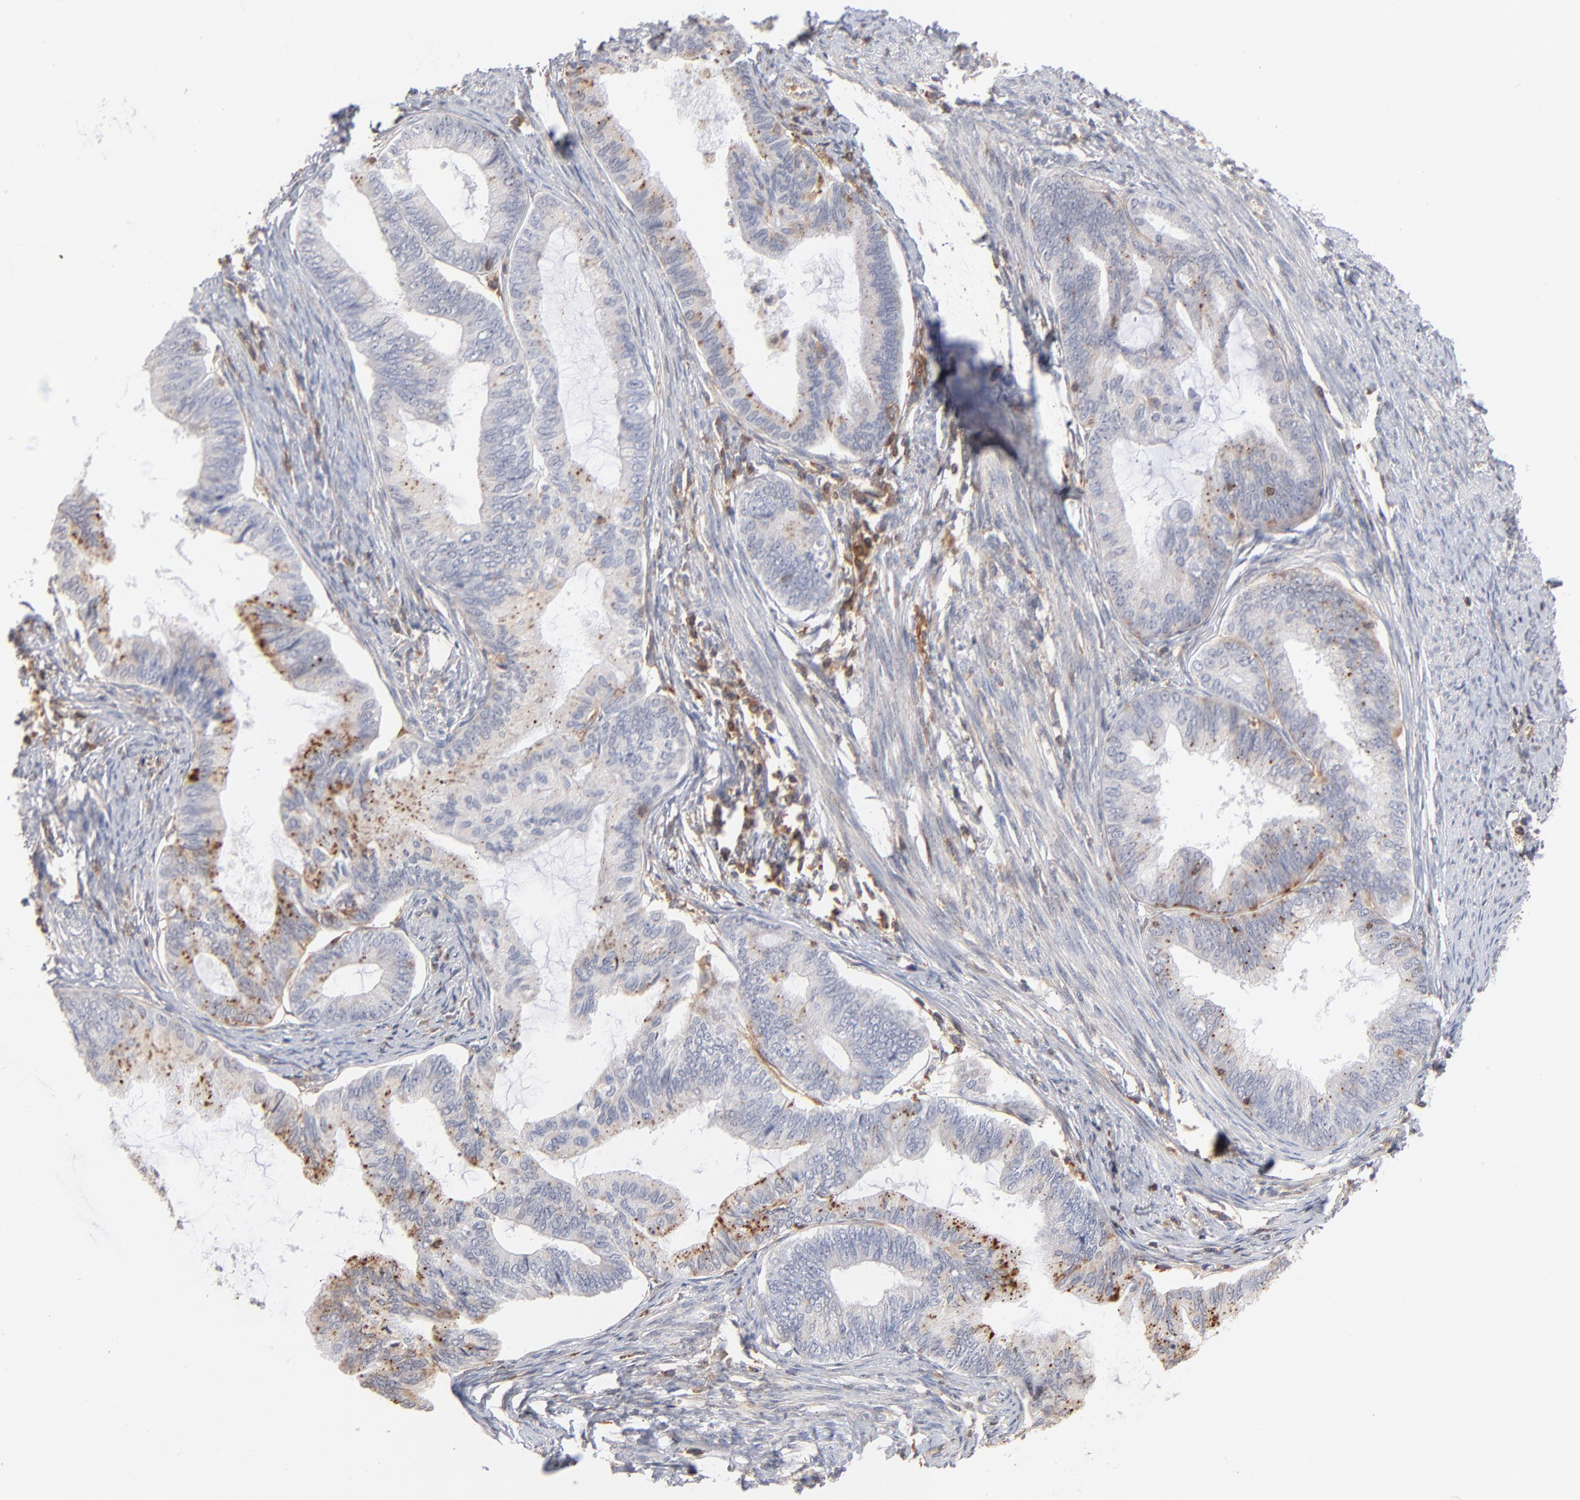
{"staining": {"intensity": "negative", "quantity": "none", "location": "none"}, "tissue": "endometrial cancer", "cell_type": "Tumor cells", "image_type": "cancer", "snomed": [{"axis": "morphology", "description": "Adenocarcinoma, NOS"}, {"axis": "topography", "description": "Endometrium"}], "caption": "Immunohistochemical staining of endometrial cancer reveals no significant expression in tumor cells.", "gene": "WIPF1", "patient": {"sex": "female", "age": 86}}